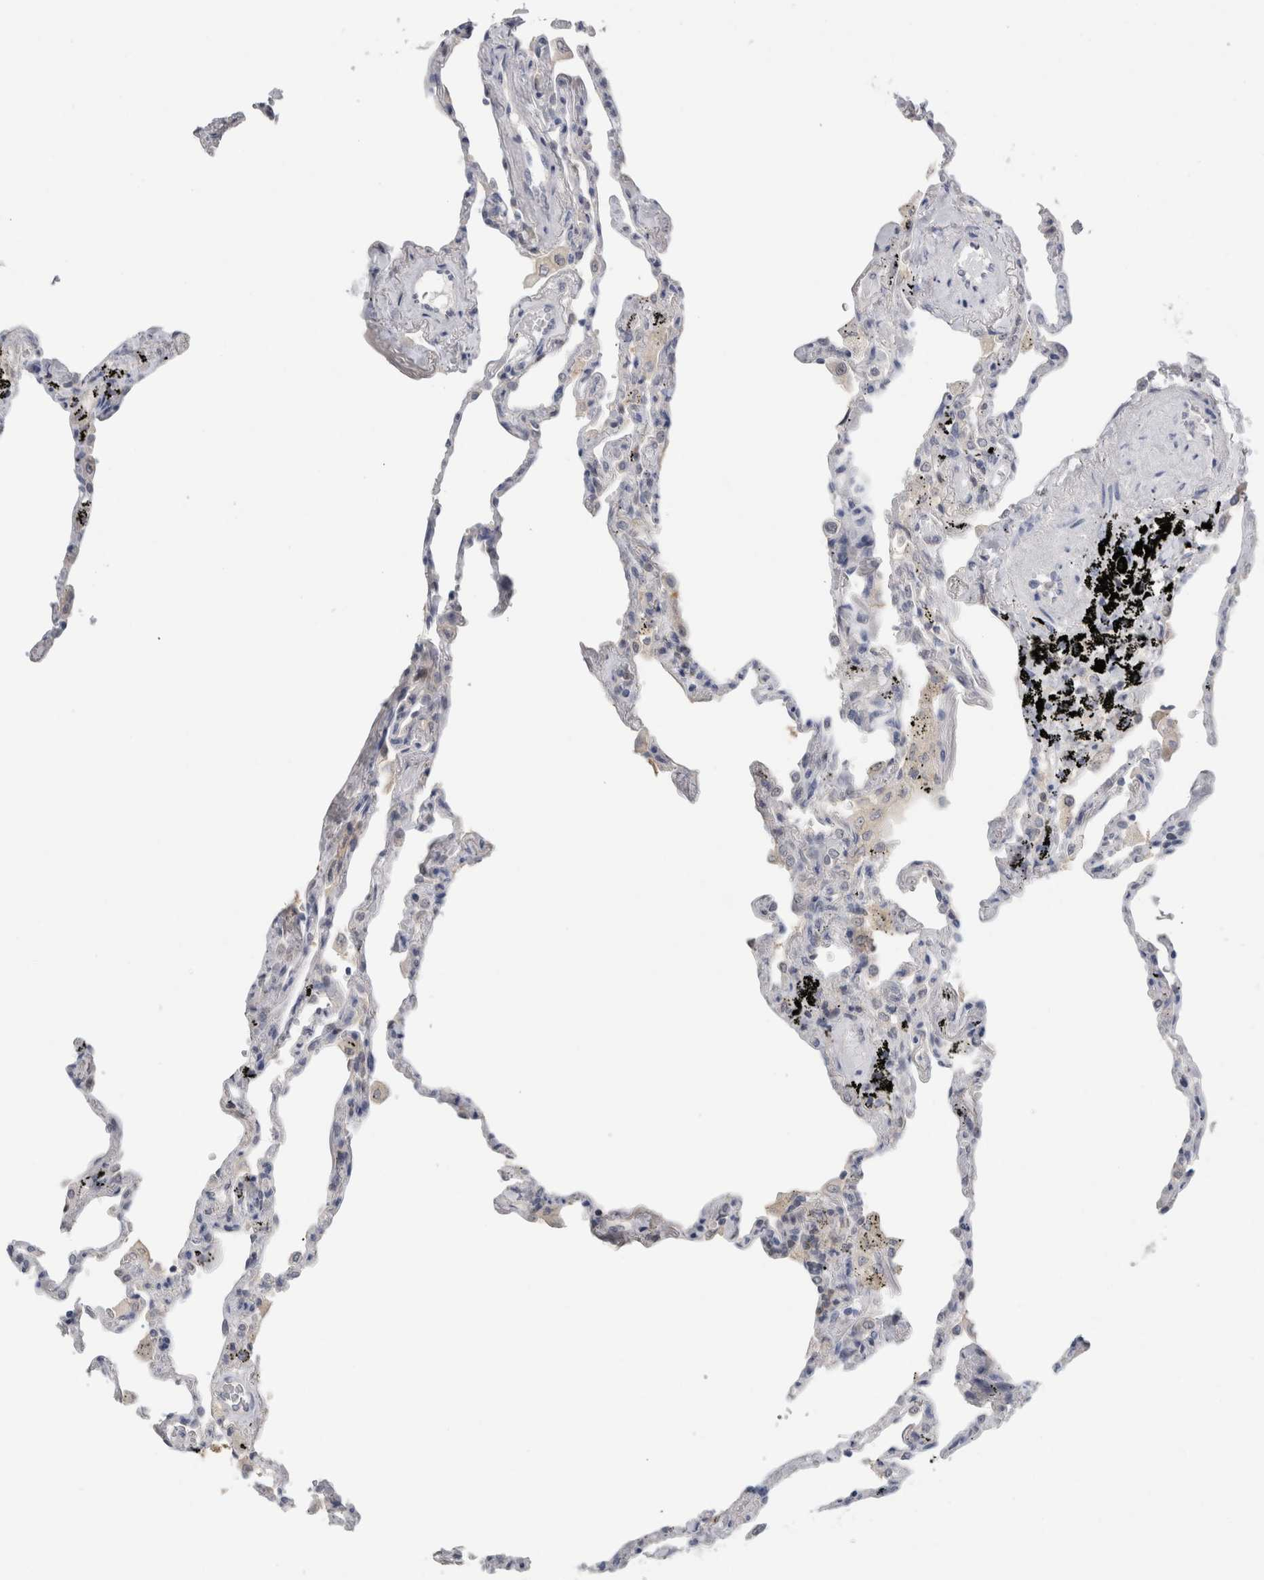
{"staining": {"intensity": "negative", "quantity": "none", "location": "none"}, "tissue": "lung", "cell_type": "Alveolar cells", "image_type": "normal", "snomed": [{"axis": "morphology", "description": "Normal tissue, NOS"}, {"axis": "topography", "description": "Lung"}], "caption": "IHC histopathology image of benign lung stained for a protein (brown), which shows no positivity in alveolar cells.", "gene": "CASP6", "patient": {"sex": "male", "age": 59}}